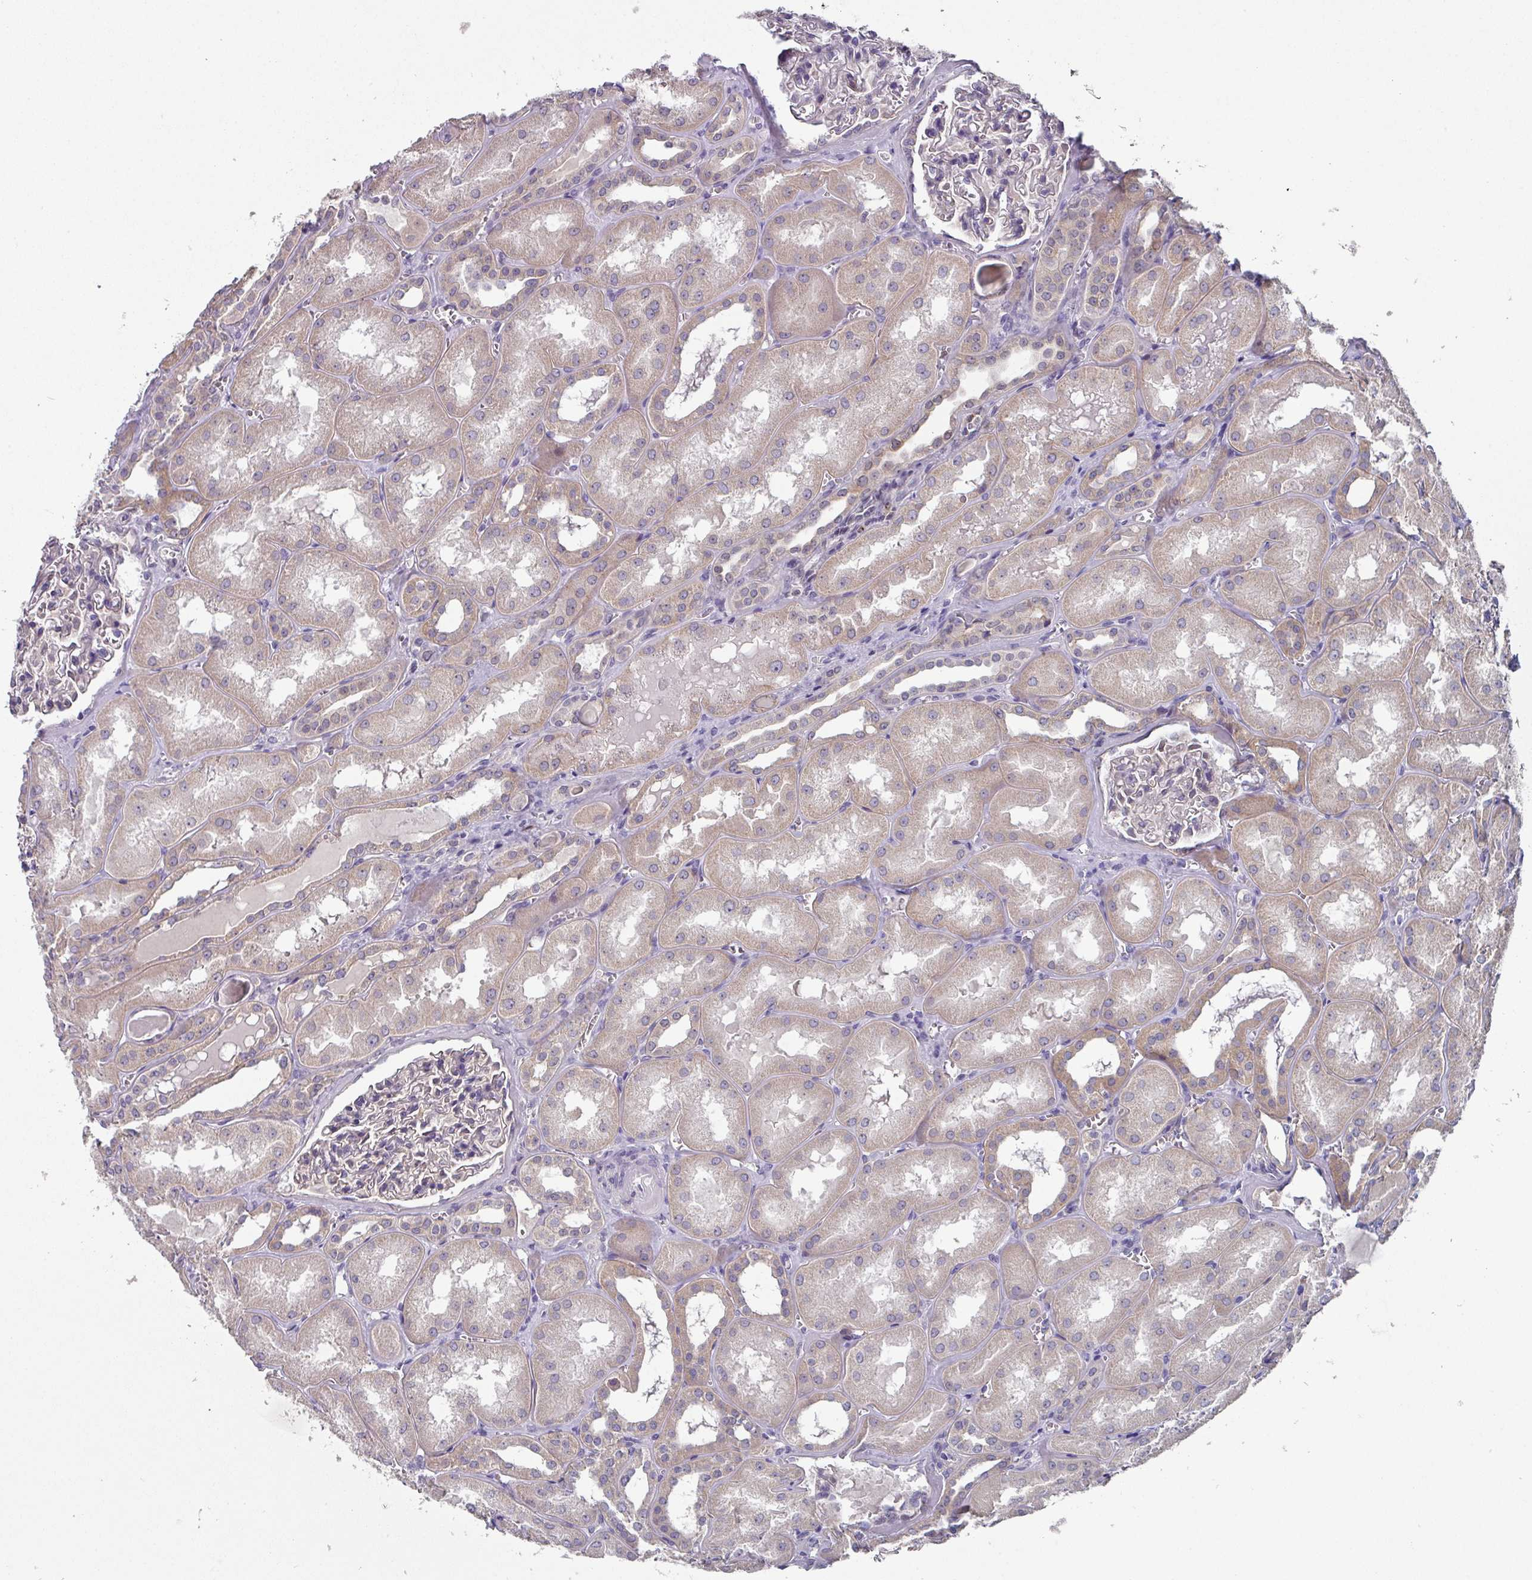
{"staining": {"intensity": "negative", "quantity": "none", "location": "none"}, "tissue": "kidney", "cell_type": "Cells in glomeruli", "image_type": "normal", "snomed": [{"axis": "morphology", "description": "Normal tissue, NOS"}, {"axis": "topography", "description": "Kidney"}], "caption": "A high-resolution photomicrograph shows immunohistochemistry staining of unremarkable kidney, which demonstrates no significant staining in cells in glomeruli. (Stains: DAB (3,3'-diaminobenzidine) immunohistochemistry with hematoxylin counter stain, Microscopy: brightfield microscopy at high magnification).", "gene": "DCAF12L1", "patient": {"sex": "male", "age": 61}}